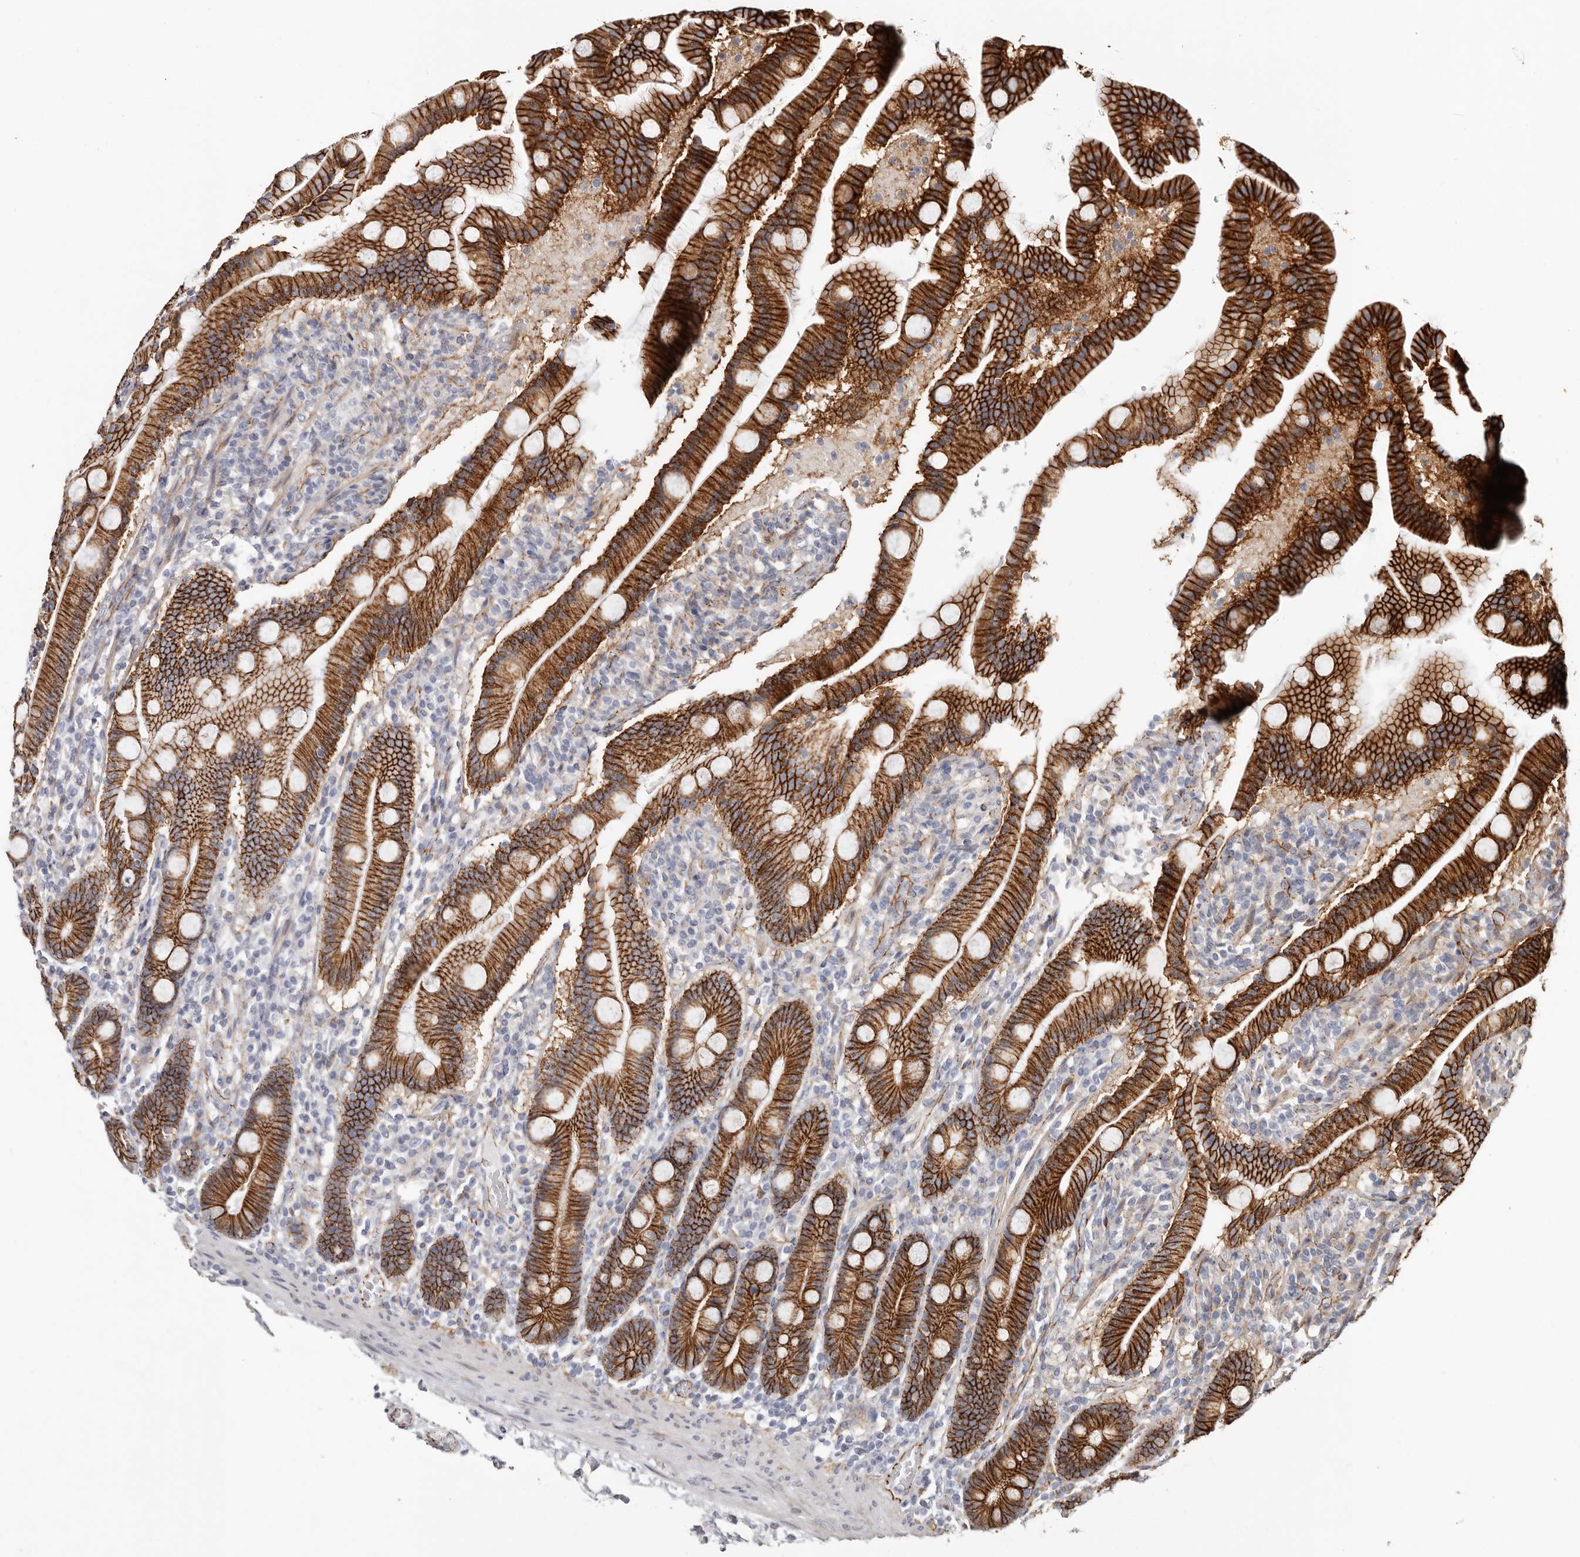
{"staining": {"intensity": "strong", "quantity": ">75%", "location": "cytoplasmic/membranous"}, "tissue": "duodenum", "cell_type": "Glandular cells", "image_type": "normal", "snomed": [{"axis": "morphology", "description": "Normal tissue, NOS"}, {"axis": "topography", "description": "Duodenum"}], "caption": "This is a histology image of immunohistochemistry staining of benign duodenum, which shows strong positivity in the cytoplasmic/membranous of glandular cells.", "gene": "CTNNB1", "patient": {"sex": "male", "age": 55}}